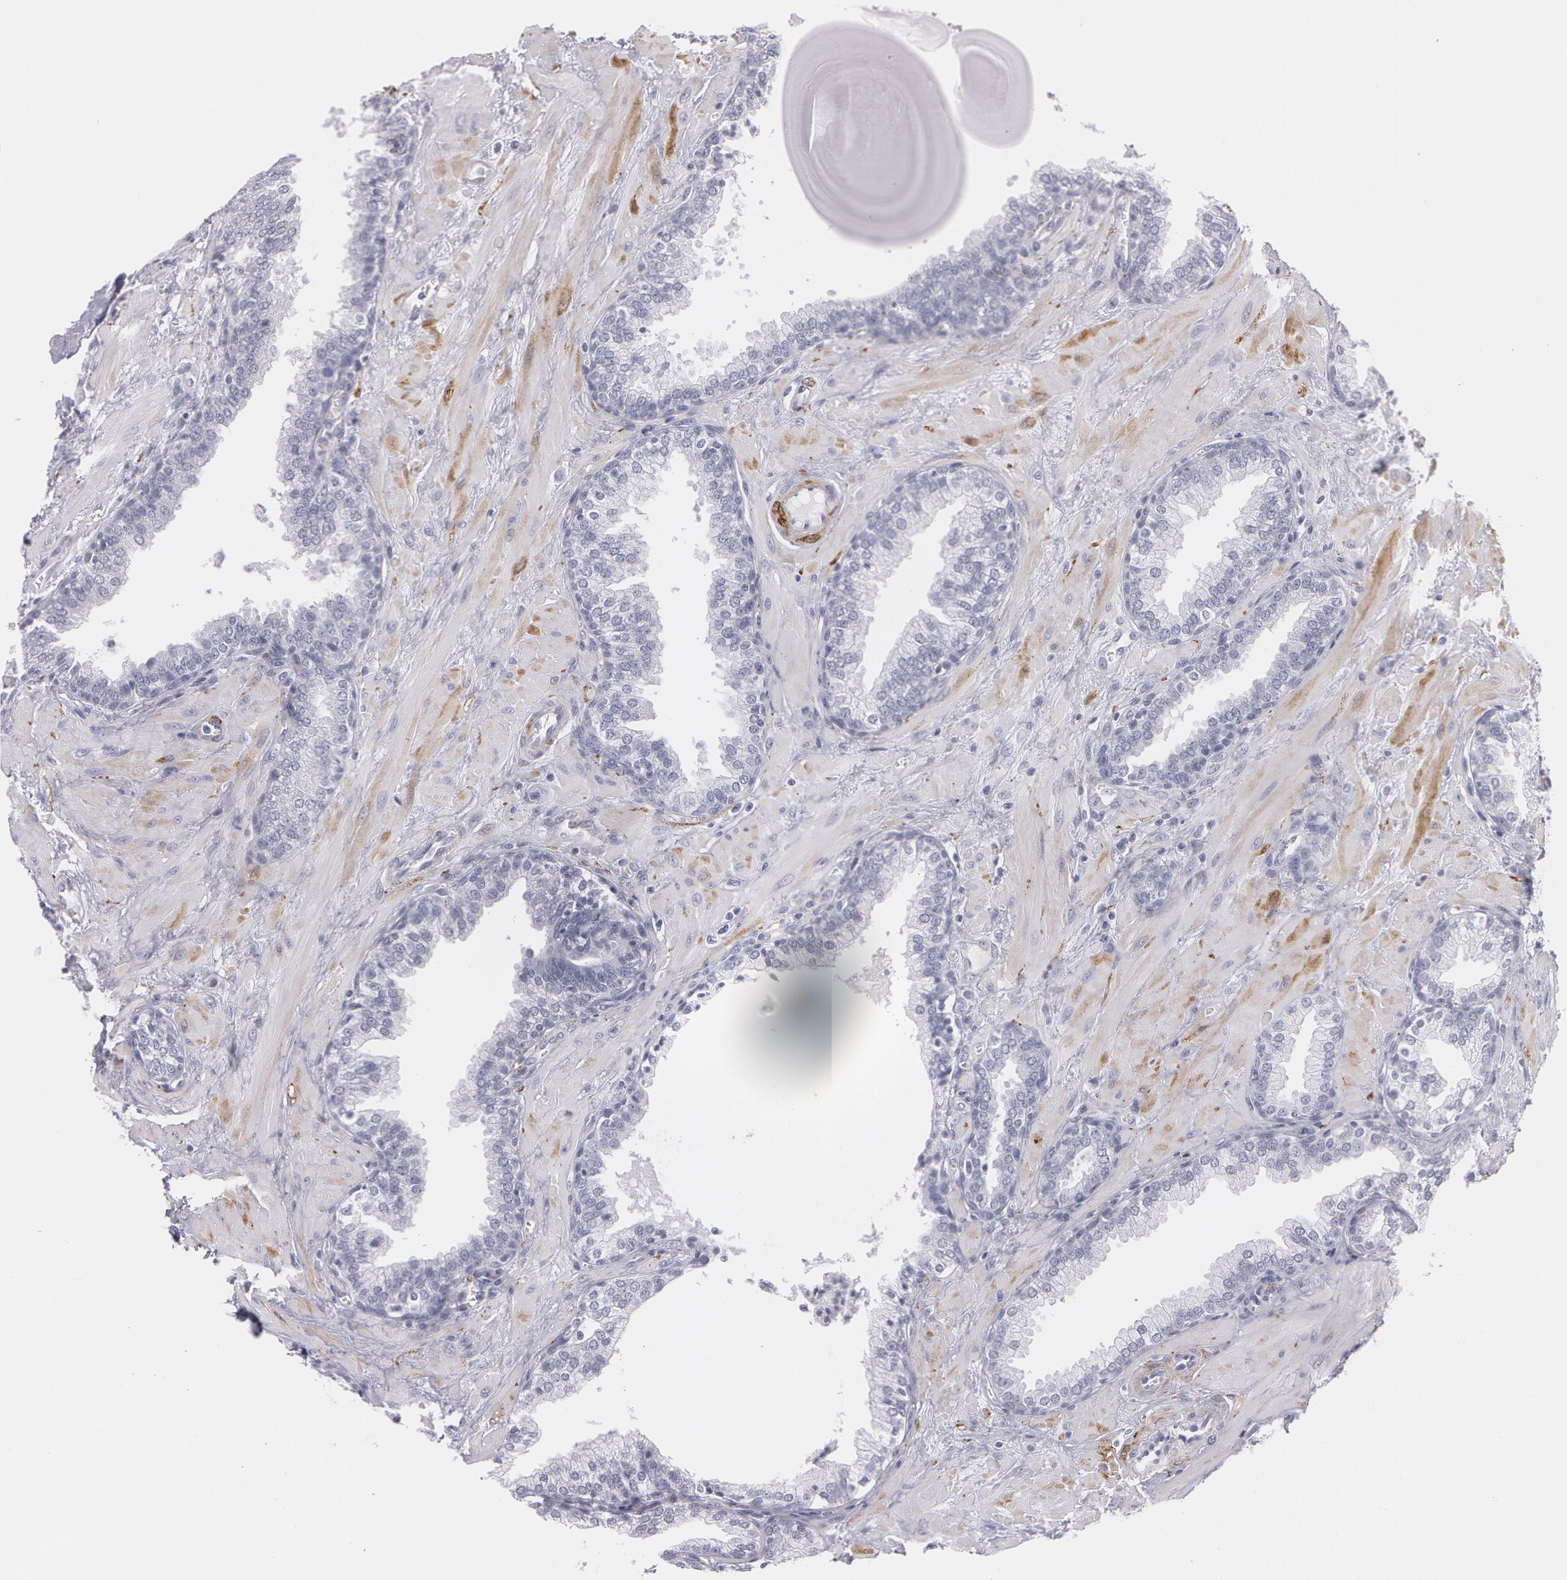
{"staining": {"intensity": "negative", "quantity": "none", "location": "none"}, "tissue": "prostate", "cell_type": "Glandular cells", "image_type": "normal", "snomed": [{"axis": "morphology", "description": "Normal tissue, NOS"}, {"axis": "topography", "description": "Prostate"}], "caption": "Prostate stained for a protein using IHC demonstrates no expression glandular cells.", "gene": "SNCG", "patient": {"sex": "male", "age": 51}}